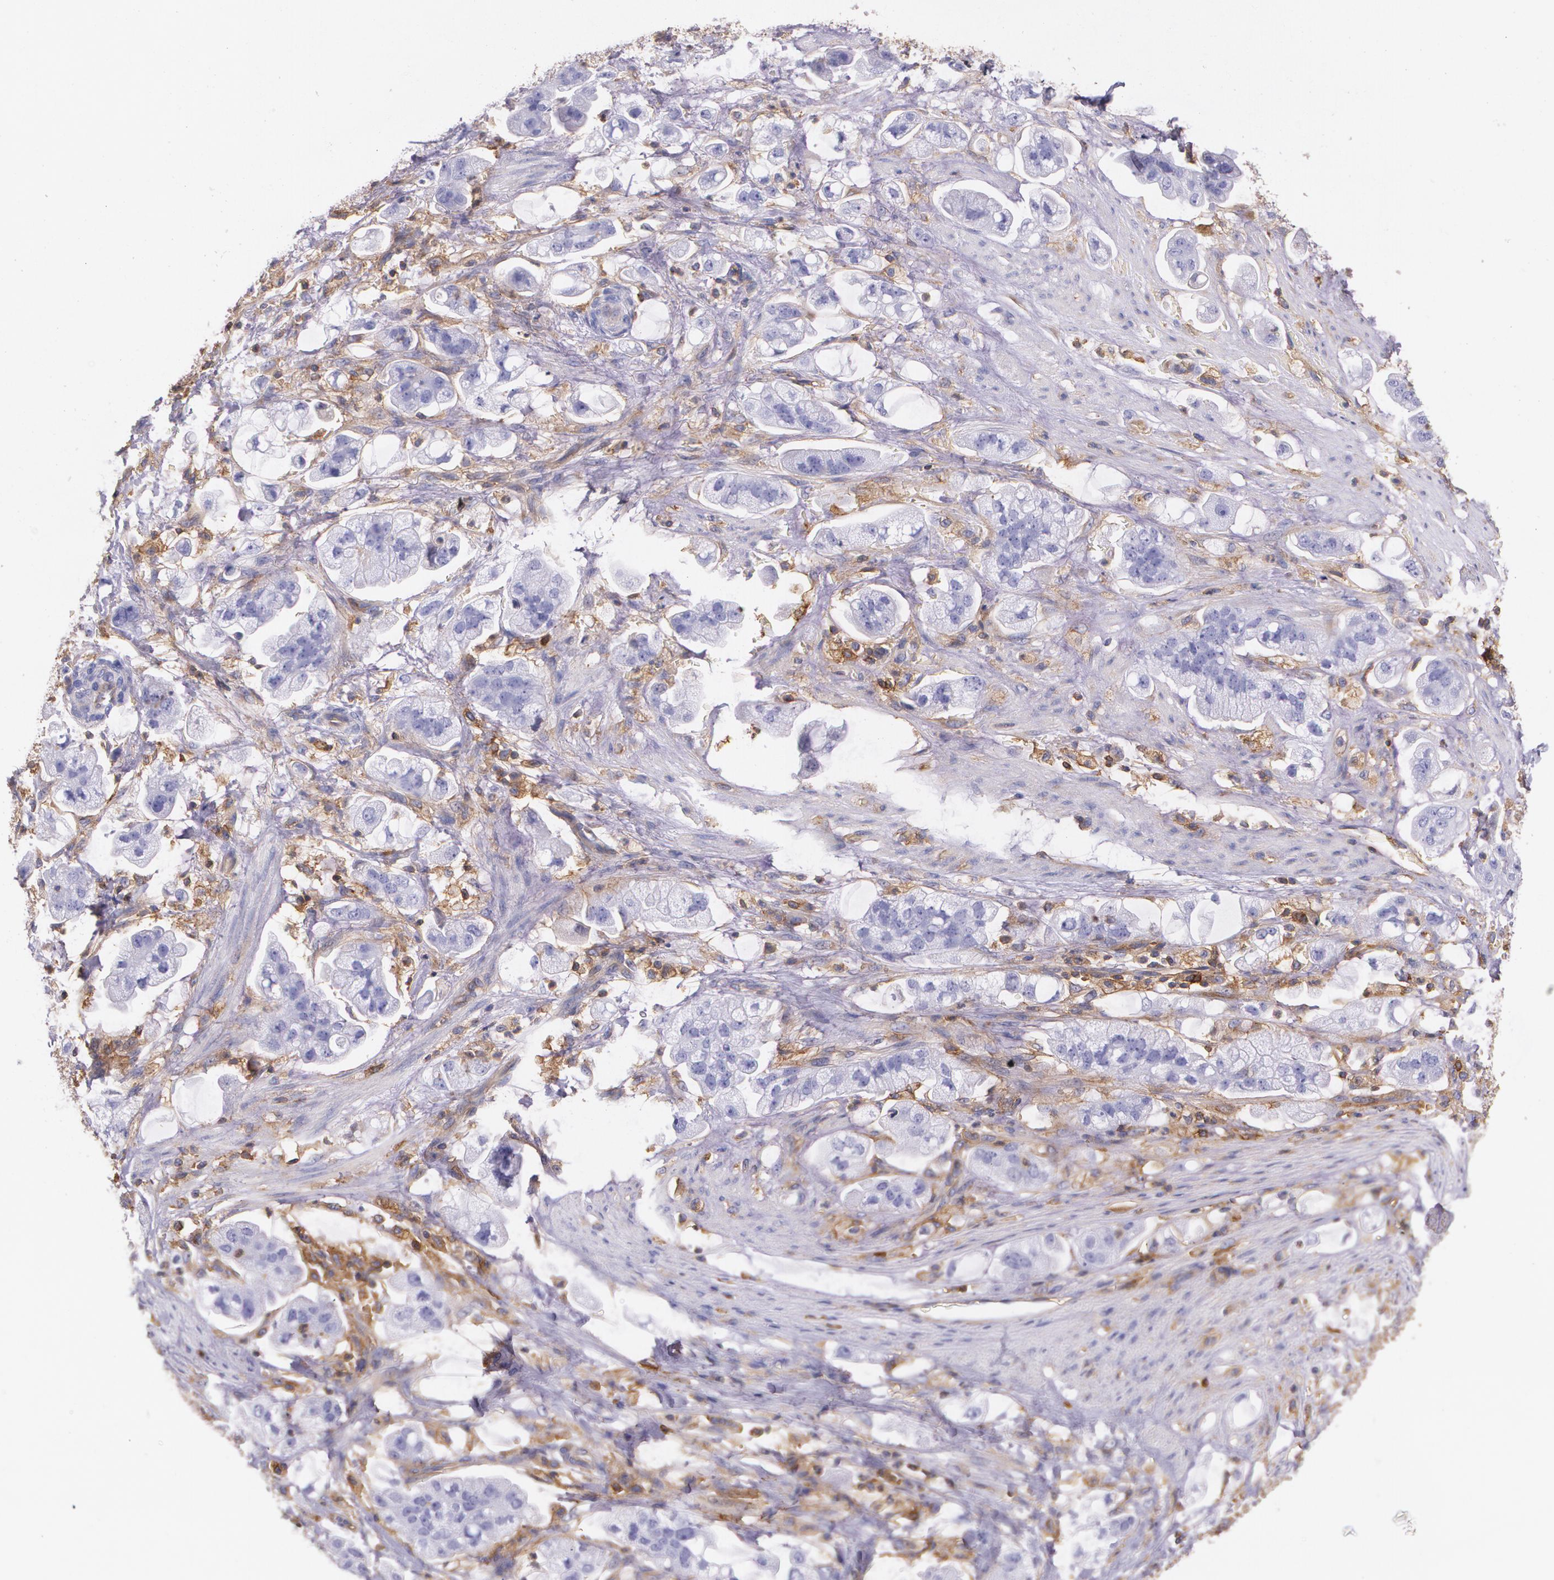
{"staining": {"intensity": "negative", "quantity": "none", "location": "none"}, "tissue": "stomach cancer", "cell_type": "Tumor cells", "image_type": "cancer", "snomed": [{"axis": "morphology", "description": "Adenocarcinoma, NOS"}, {"axis": "topography", "description": "Stomach"}], "caption": "Immunohistochemistry (IHC) of stomach cancer (adenocarcinoma) shows no positivity in tumor cells.", "gene": "B2M", "patient": {"sex": "male", "age": 62}}